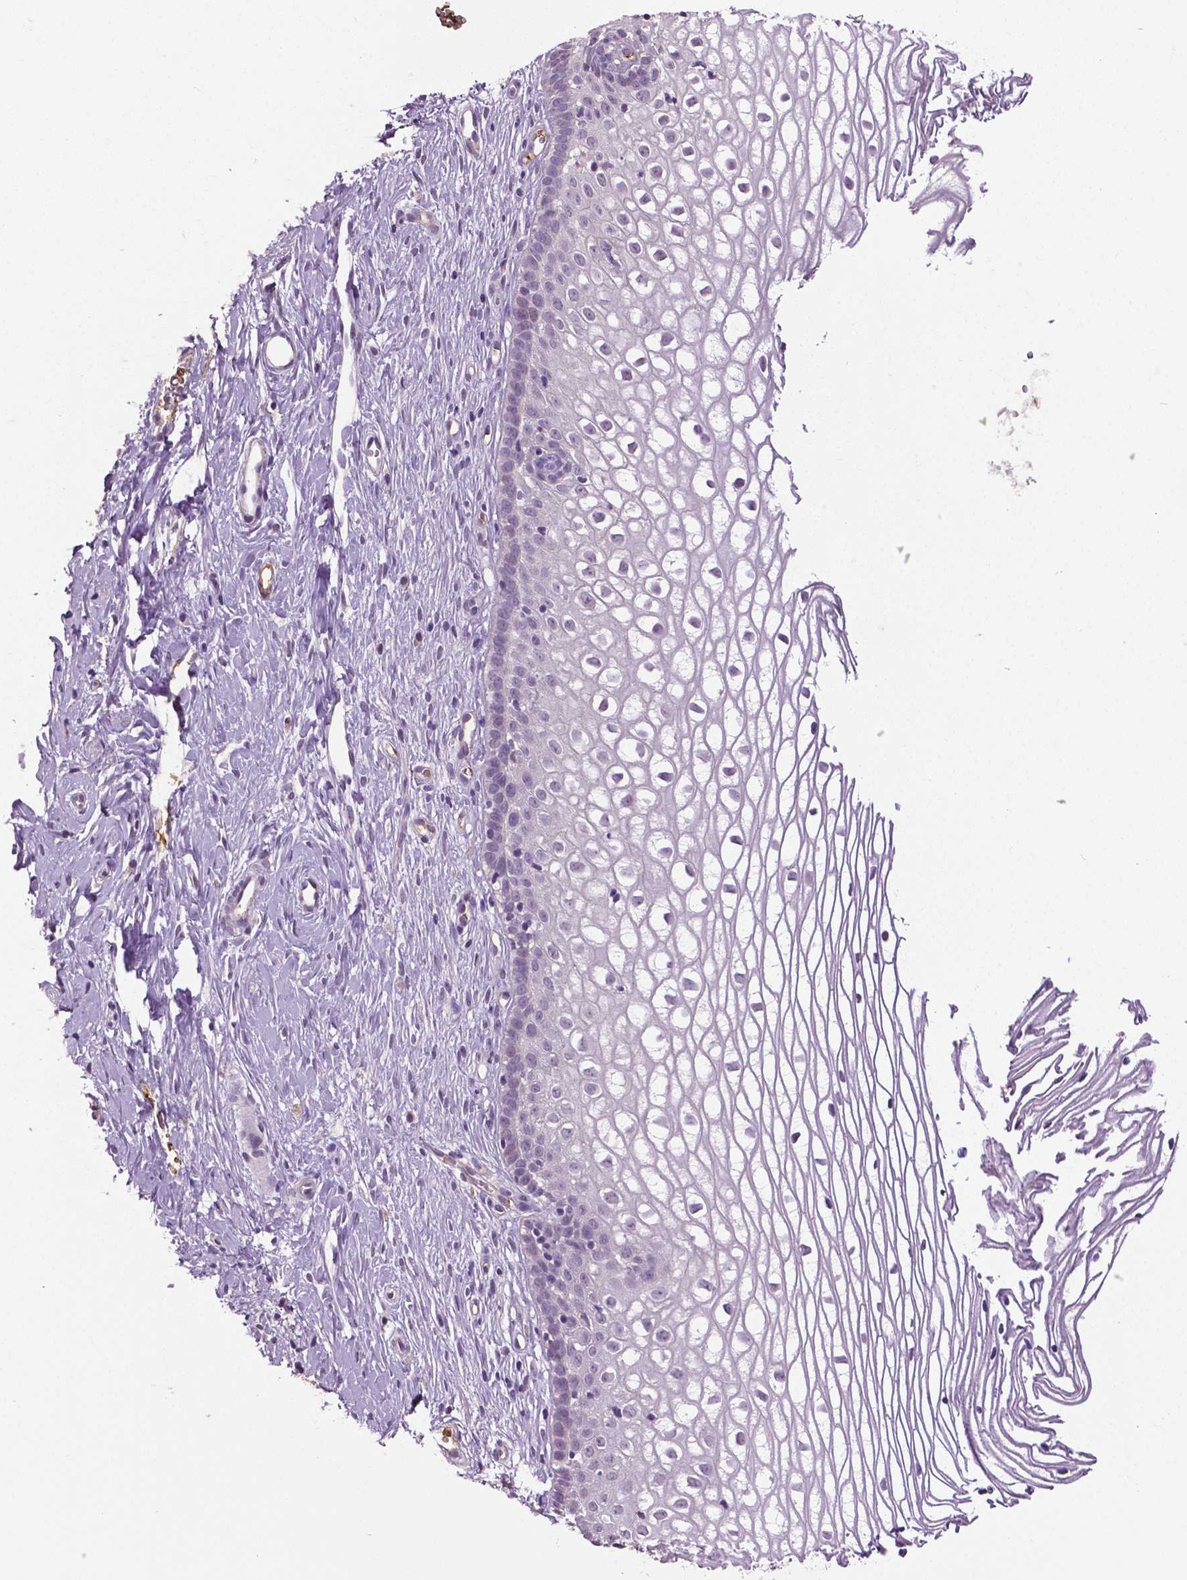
{"staining": {"intensity": "negative", "quantity": "none", "location": "none"}, "tissue": "cervix", "cell_type": "Glandular cells", "image_type": "normal", "snomed": [{"axis": "morphology", "description": "Normal tissue, NOS"}, {"axis": "topography", "description": "Cervix"}], "caption": "A high-resolution image shows immunohistochemistry staining of normal cervix, which displays no significant expression in glandular cells. (Brightfield microscopy of DAB (3,3'-diaminobenzidine) immunohistochemistry at high magnification).", "gene": "PTPN5", "patient": {"sex": "female", "age": 40}}